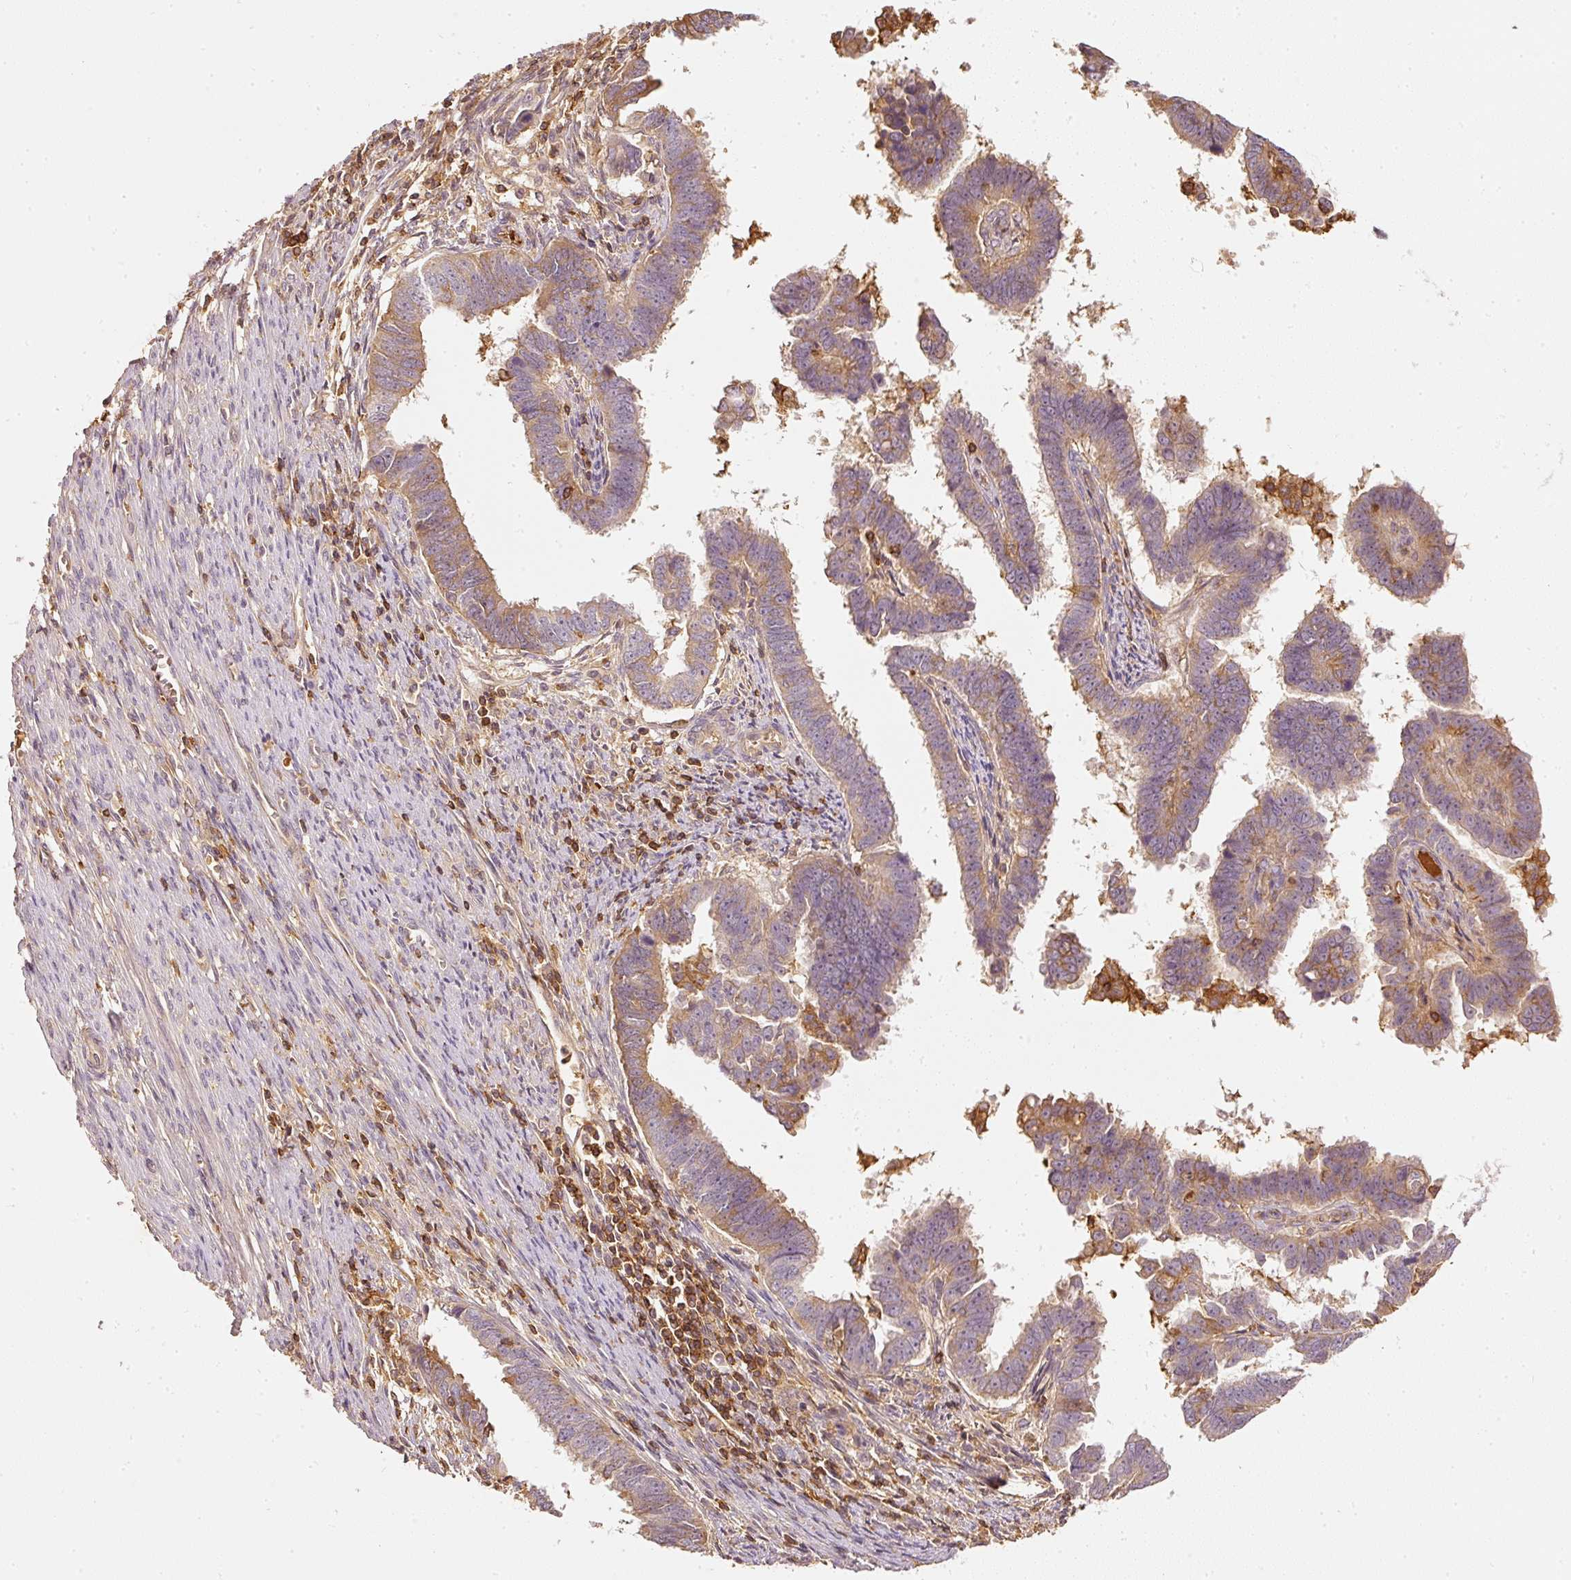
{"staining": {"intensity": "weak", "quantity": "25%-75%", "location": "cytoplasmic/membranous"}, "tissue": "endometrial cancer", "cell_type": "Tumor cells", "image_type": "cancer", "snomed": [{"axis": "morphology", "description": "Adenocarcinoma, NOS"}, {"axis": "topography", "description": "Endometrium"}], "caption": "Protein staining displays weak cytoplasmic/membranous expression in approximately 25%-75% of tumor cells in adenocarcinoma (endometrial).", "gene": "EVL", "patient": {"sex": "female", "age": 75}}